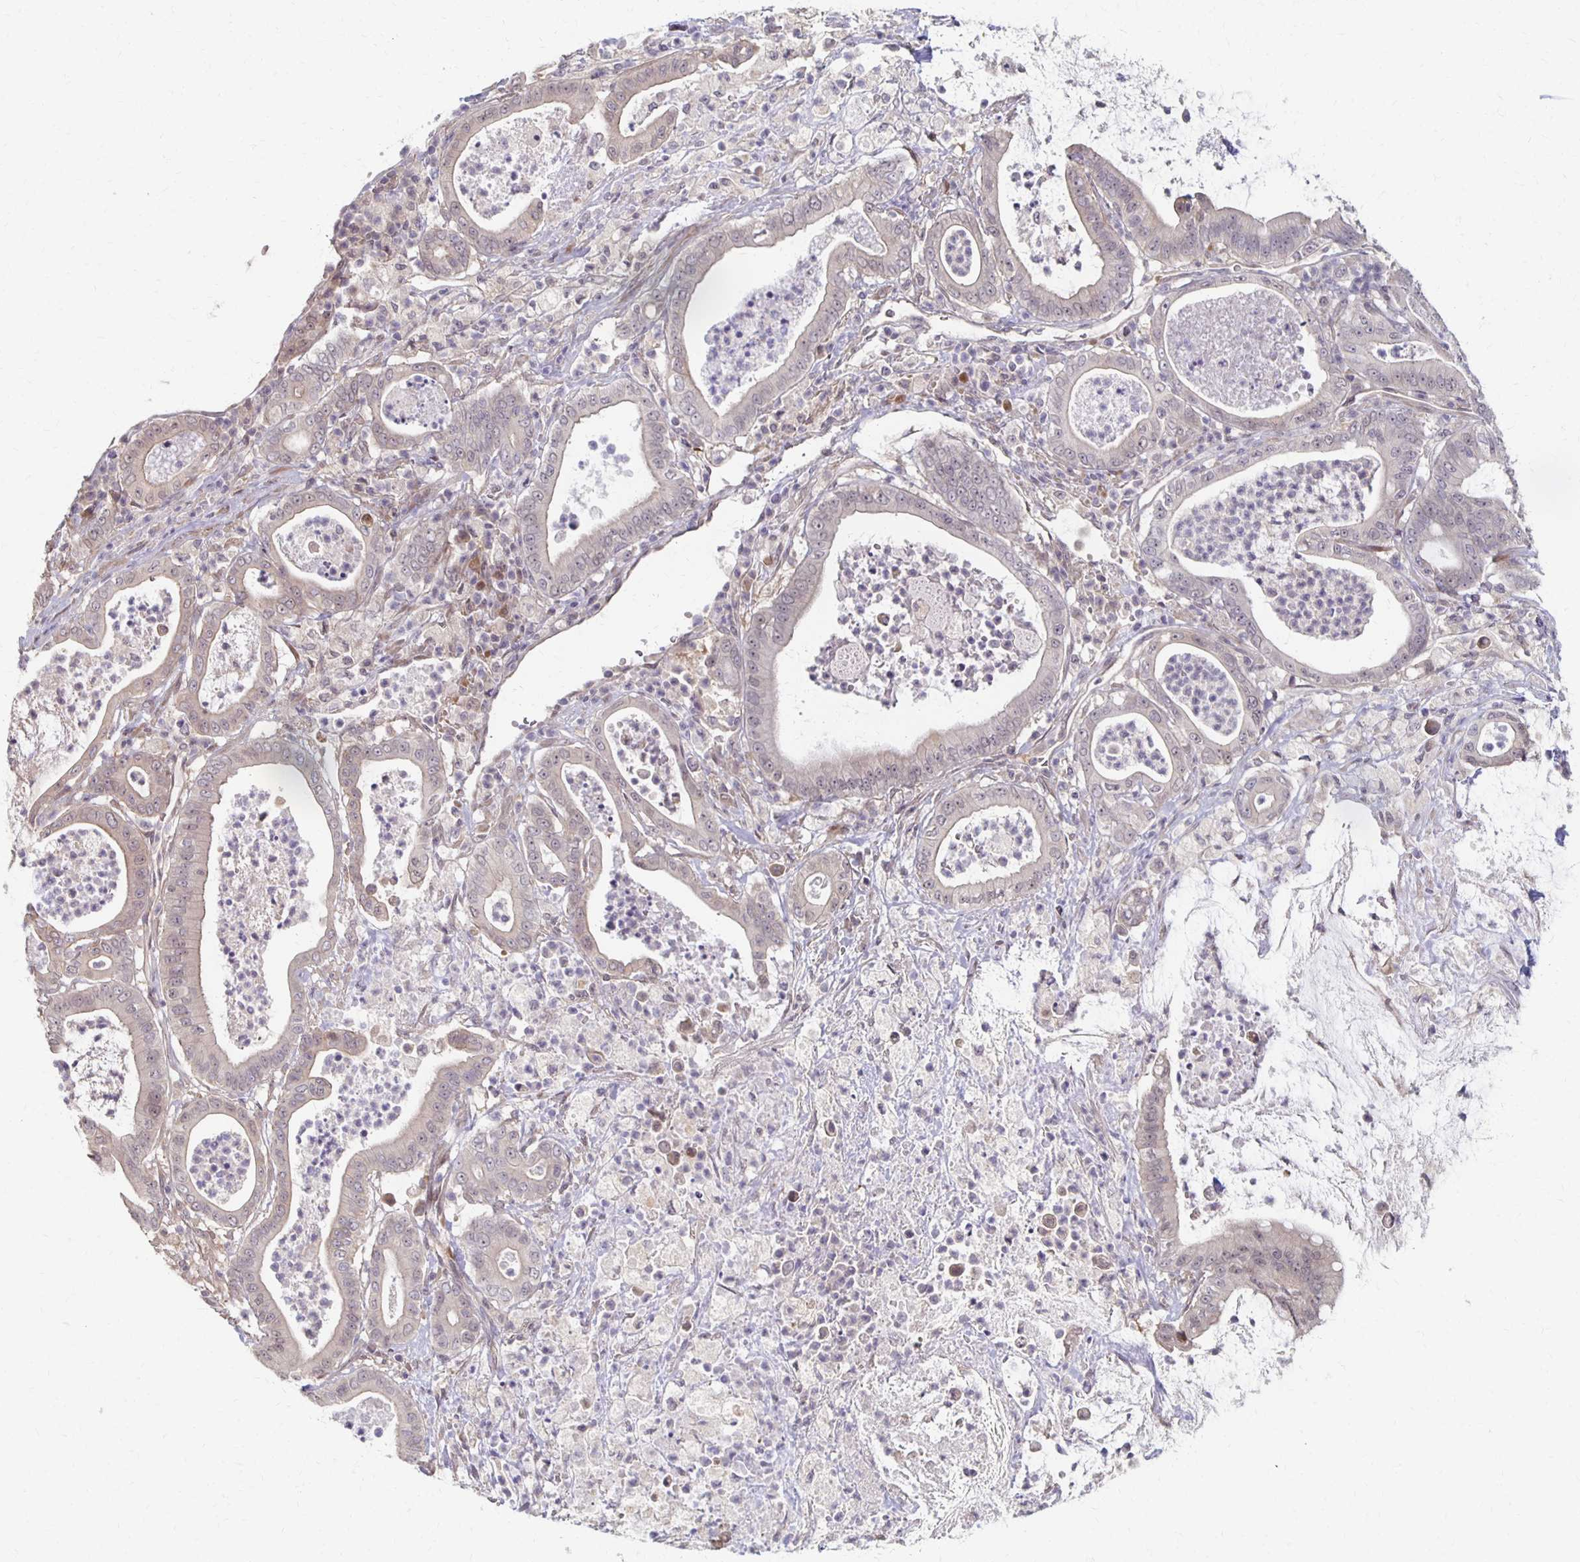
{"staining": {"intensity": "negative", "quantity": "none", "location": "none"}, "tissue": "pancreatic cancer", "cell_type": "Tumor cells", "image_type": "cancer", "snomed": [{"axis": "morphology", "description": "Adenocarcinoma, NOS"}, {"axis": "topography", "description": "Pancreas"}], "caption": "Adenocarcinoma (pancreatic) stained for a protein using immunohistochemistry exhibits no expression tumor cells.", "gene": "PRKCB", "patient": {"sex": "male", "age": 71}}